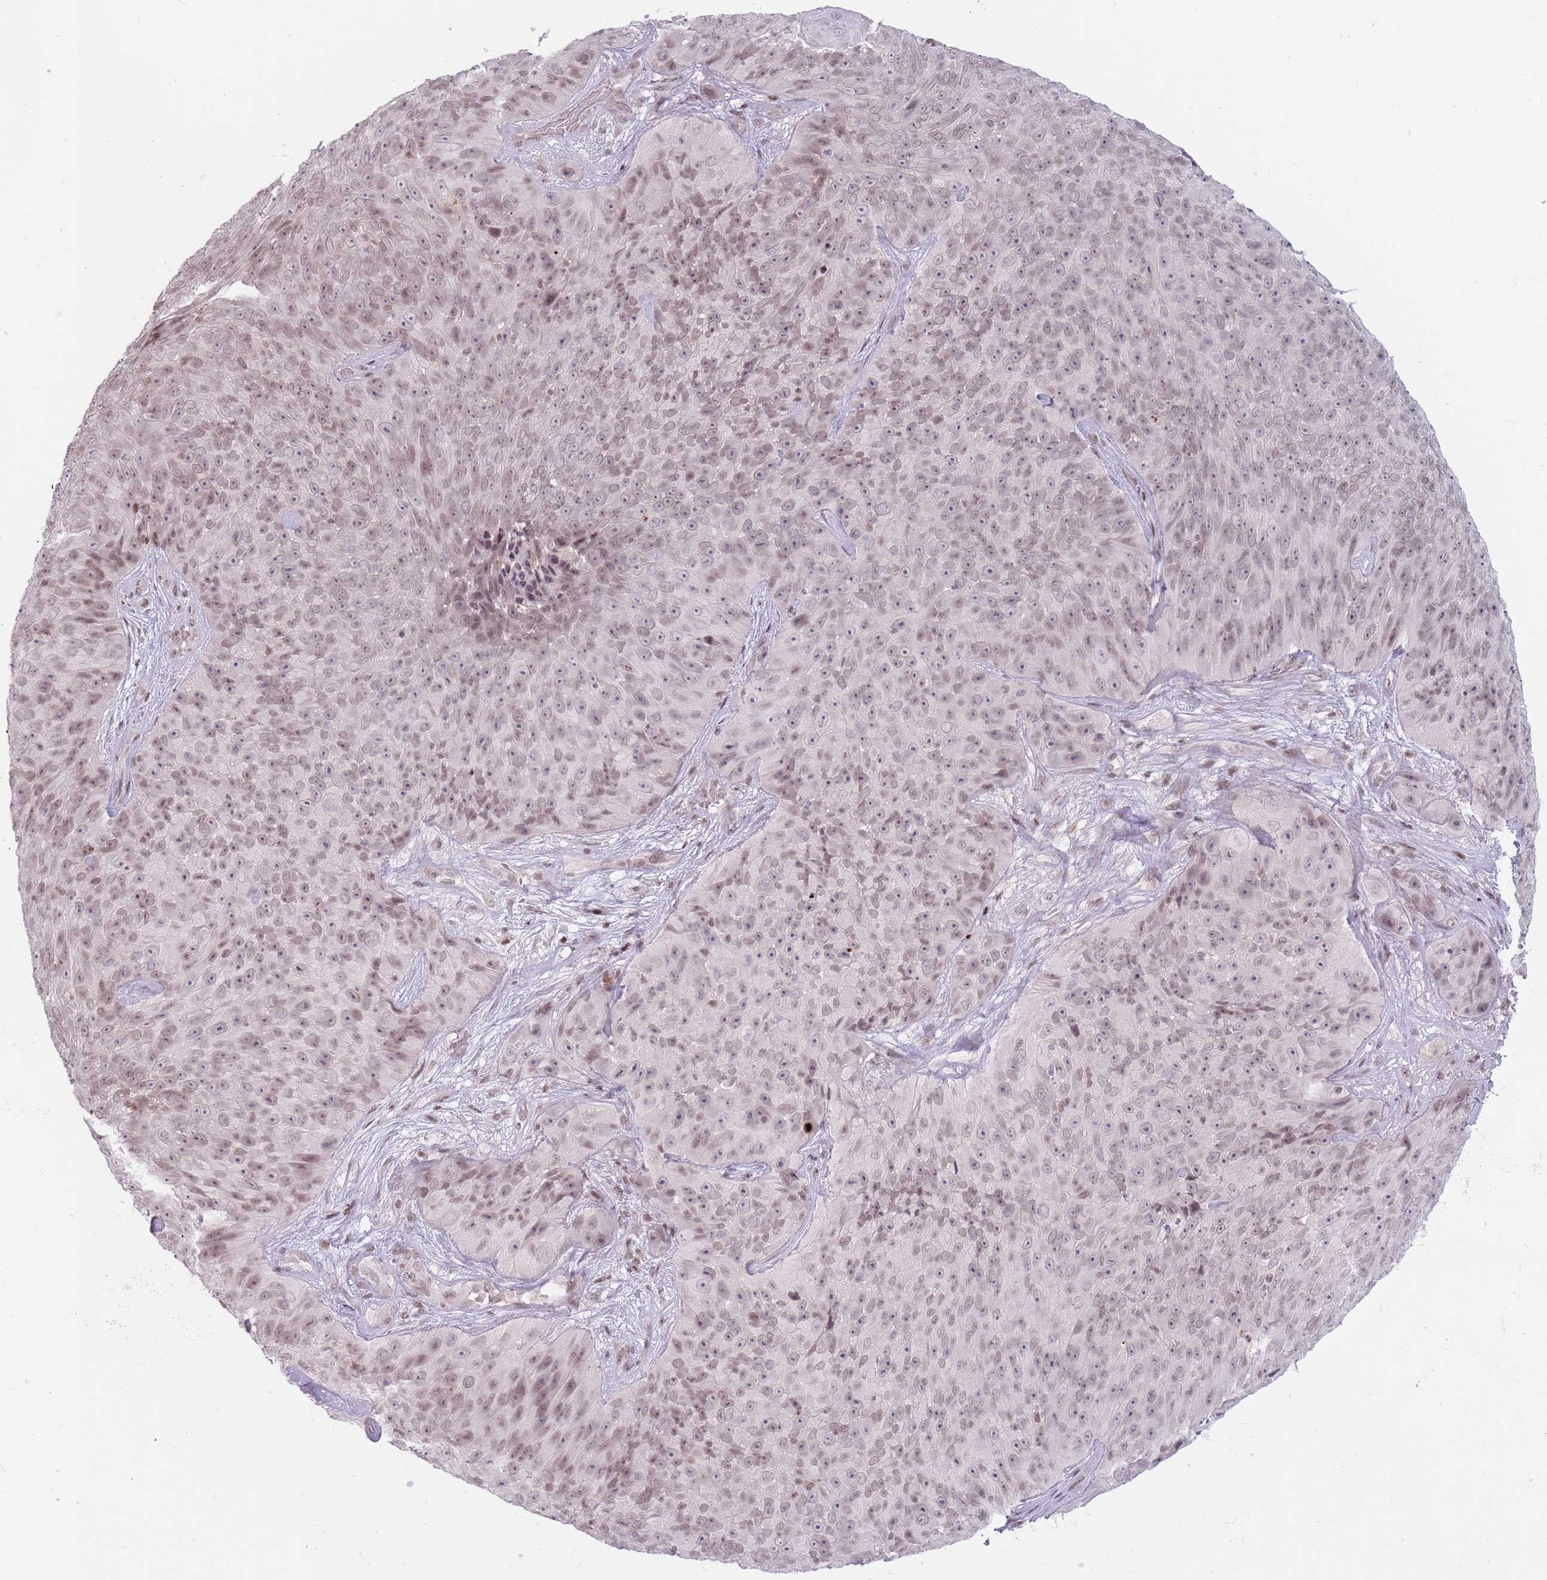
{"staining": {"intensity": "moderate", "quantity": ">75%", "location": "nuclear"}, "tissue": "skin cancer", "cell_type": "Tumor cells", "image_type": "cancer", "snomed": [{"axis": "morphology", "description": "Squamous cell carcinoma, NOS"}, {"axis": "topography", "description": "Skin"}], "caption": "Protein staining by IHC demonstrates moderate nuclear staining in about >75% of tumor cells in skin cancer (squamous cell carcinoma).", "gene": "SH3RF3", "patient": {"sex": "female", "age": 87}}